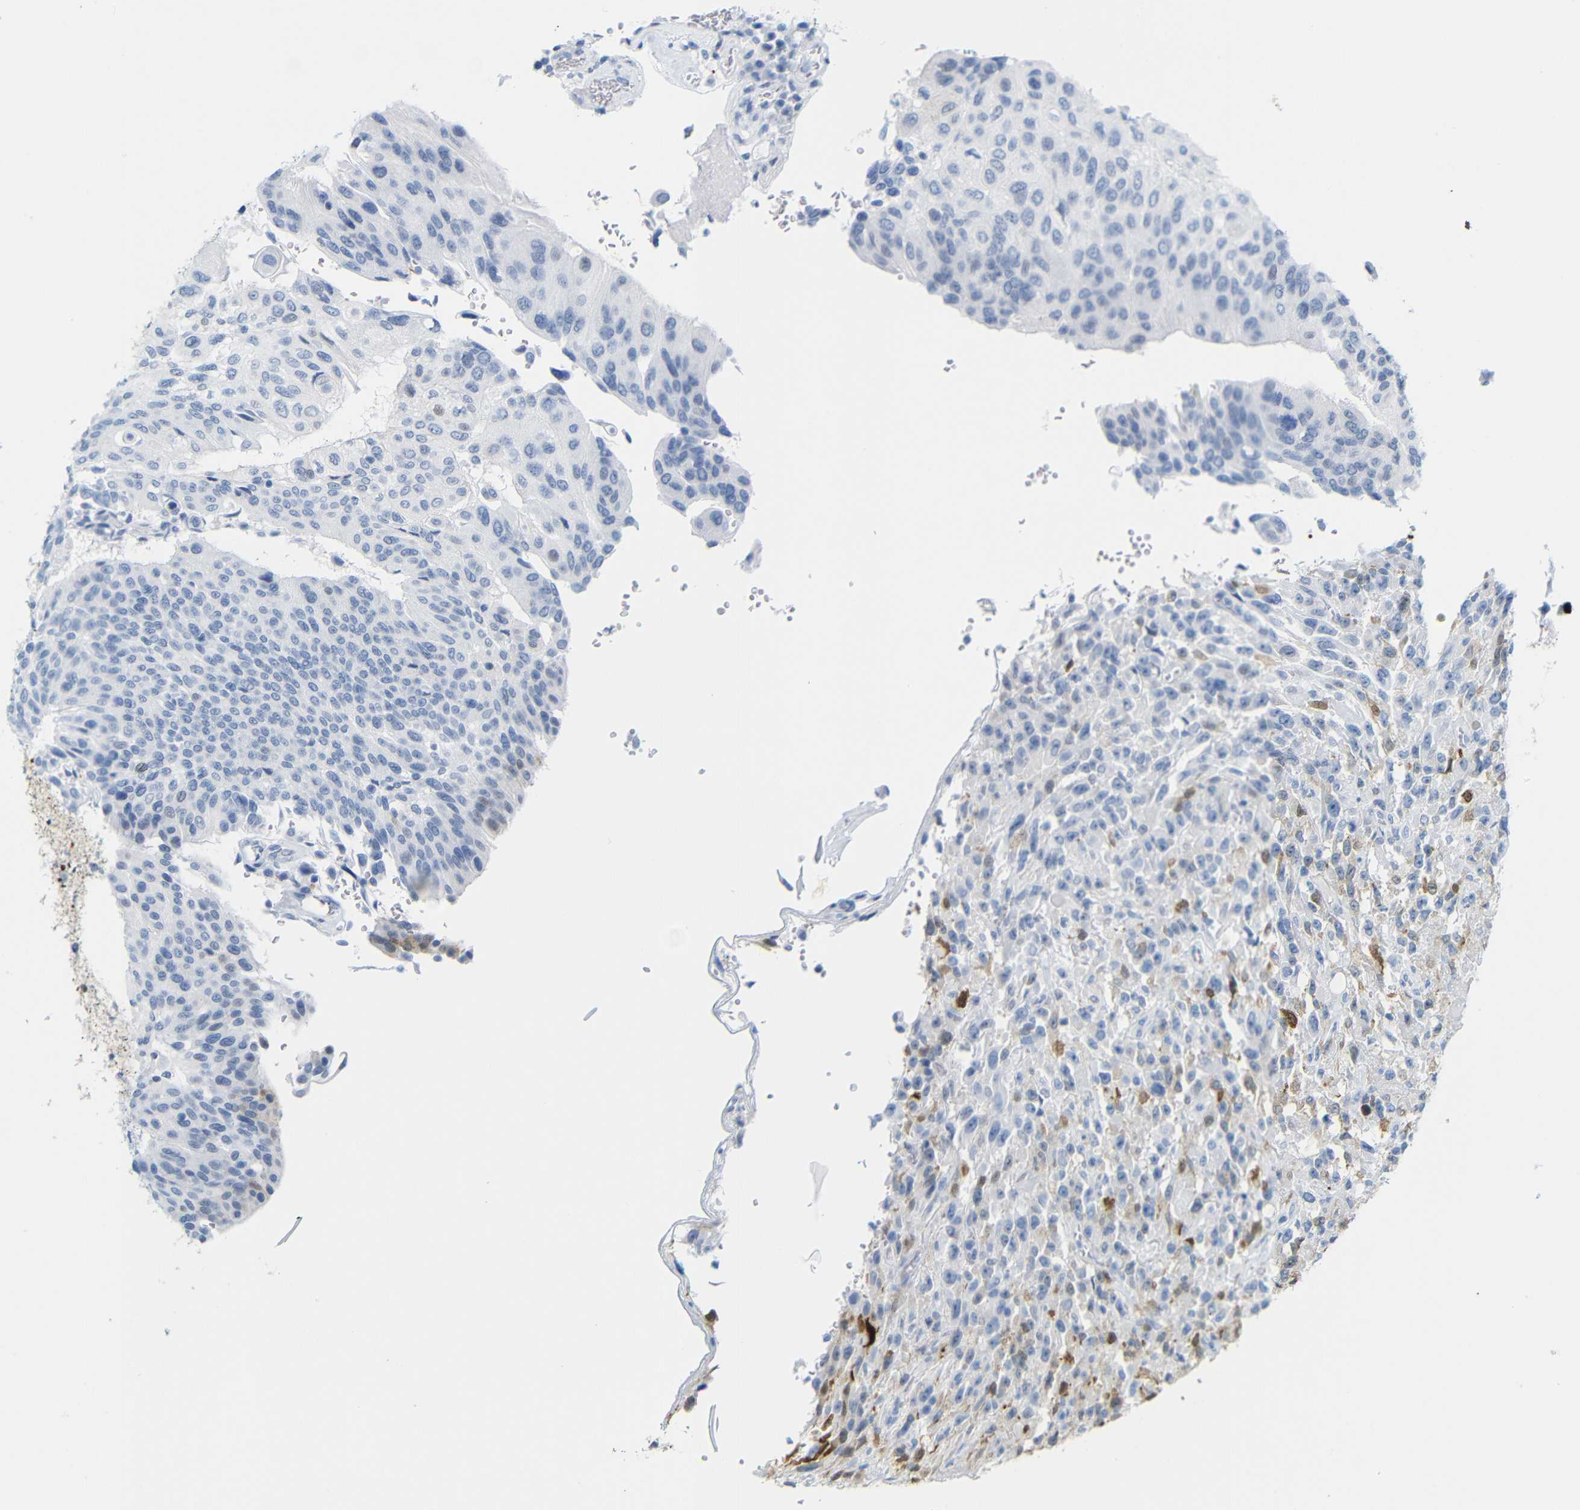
{"staining": {"intensity": "weak", "quantity": "<25%", "location": "cytoplasmic/membranous"}, "tissue": "urothelial cancer", "cell_type": "Tumor cells", "image_type": "cancer", "snomed": [{"axis": "morphology", "description": "Urothelial carcinoma, High grade"}, {"axis": "topography", "description": "Urinary bladder"}], "caption": "A micrograph of human urothelial cancer is negative for staining in tumor cells. The staining was performed using DAB (3,3'-diaminobenzidine) to visualize the protein expression in brown, while the nuclei were stained in blue with hematoxylin (Magnification: 20x).", "gene": "MT1A", "patient": {"sex": "male", "age": 66}}